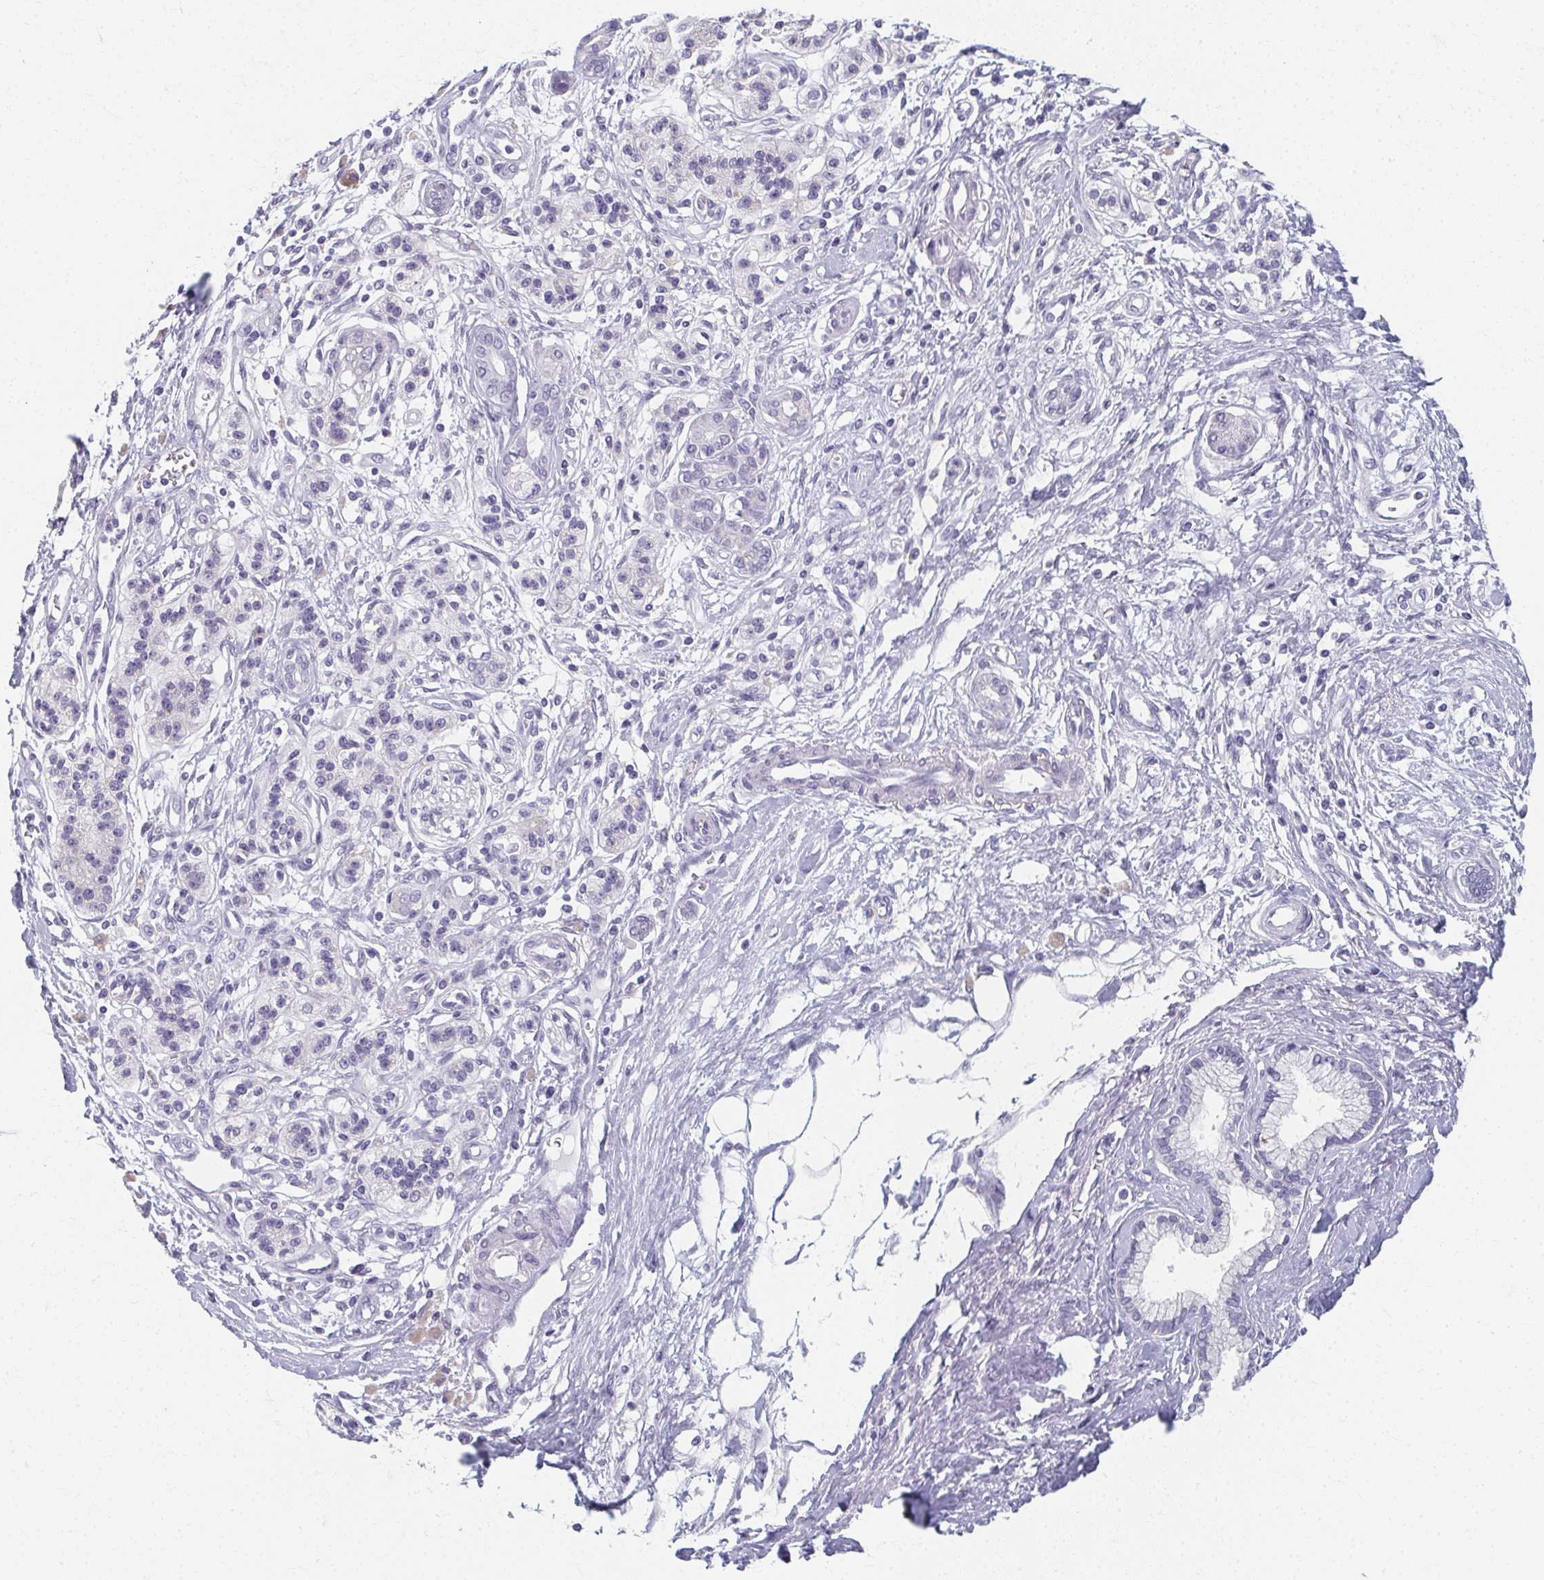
{"staining": {"intensity": "negative", "quantity": "none", "location": "none"}, "tissue": "pancreatic cancer", "cell_type": "Tumor cells", "image_type": "cancer", "snomed": [{"axis": "morphology", "description": "Adenocarcinoma, NOS"}, {"axis": "topography", "description": "Pancreas"}], "caption": "Immunohistochemistry histopathology image of neoplastic tissue: human pancreatic cancer stained with DAB displays no significant protein expression in tumor cells.", "gene": "CAMKV", "patient": {"sex": "female", "age": 77}}